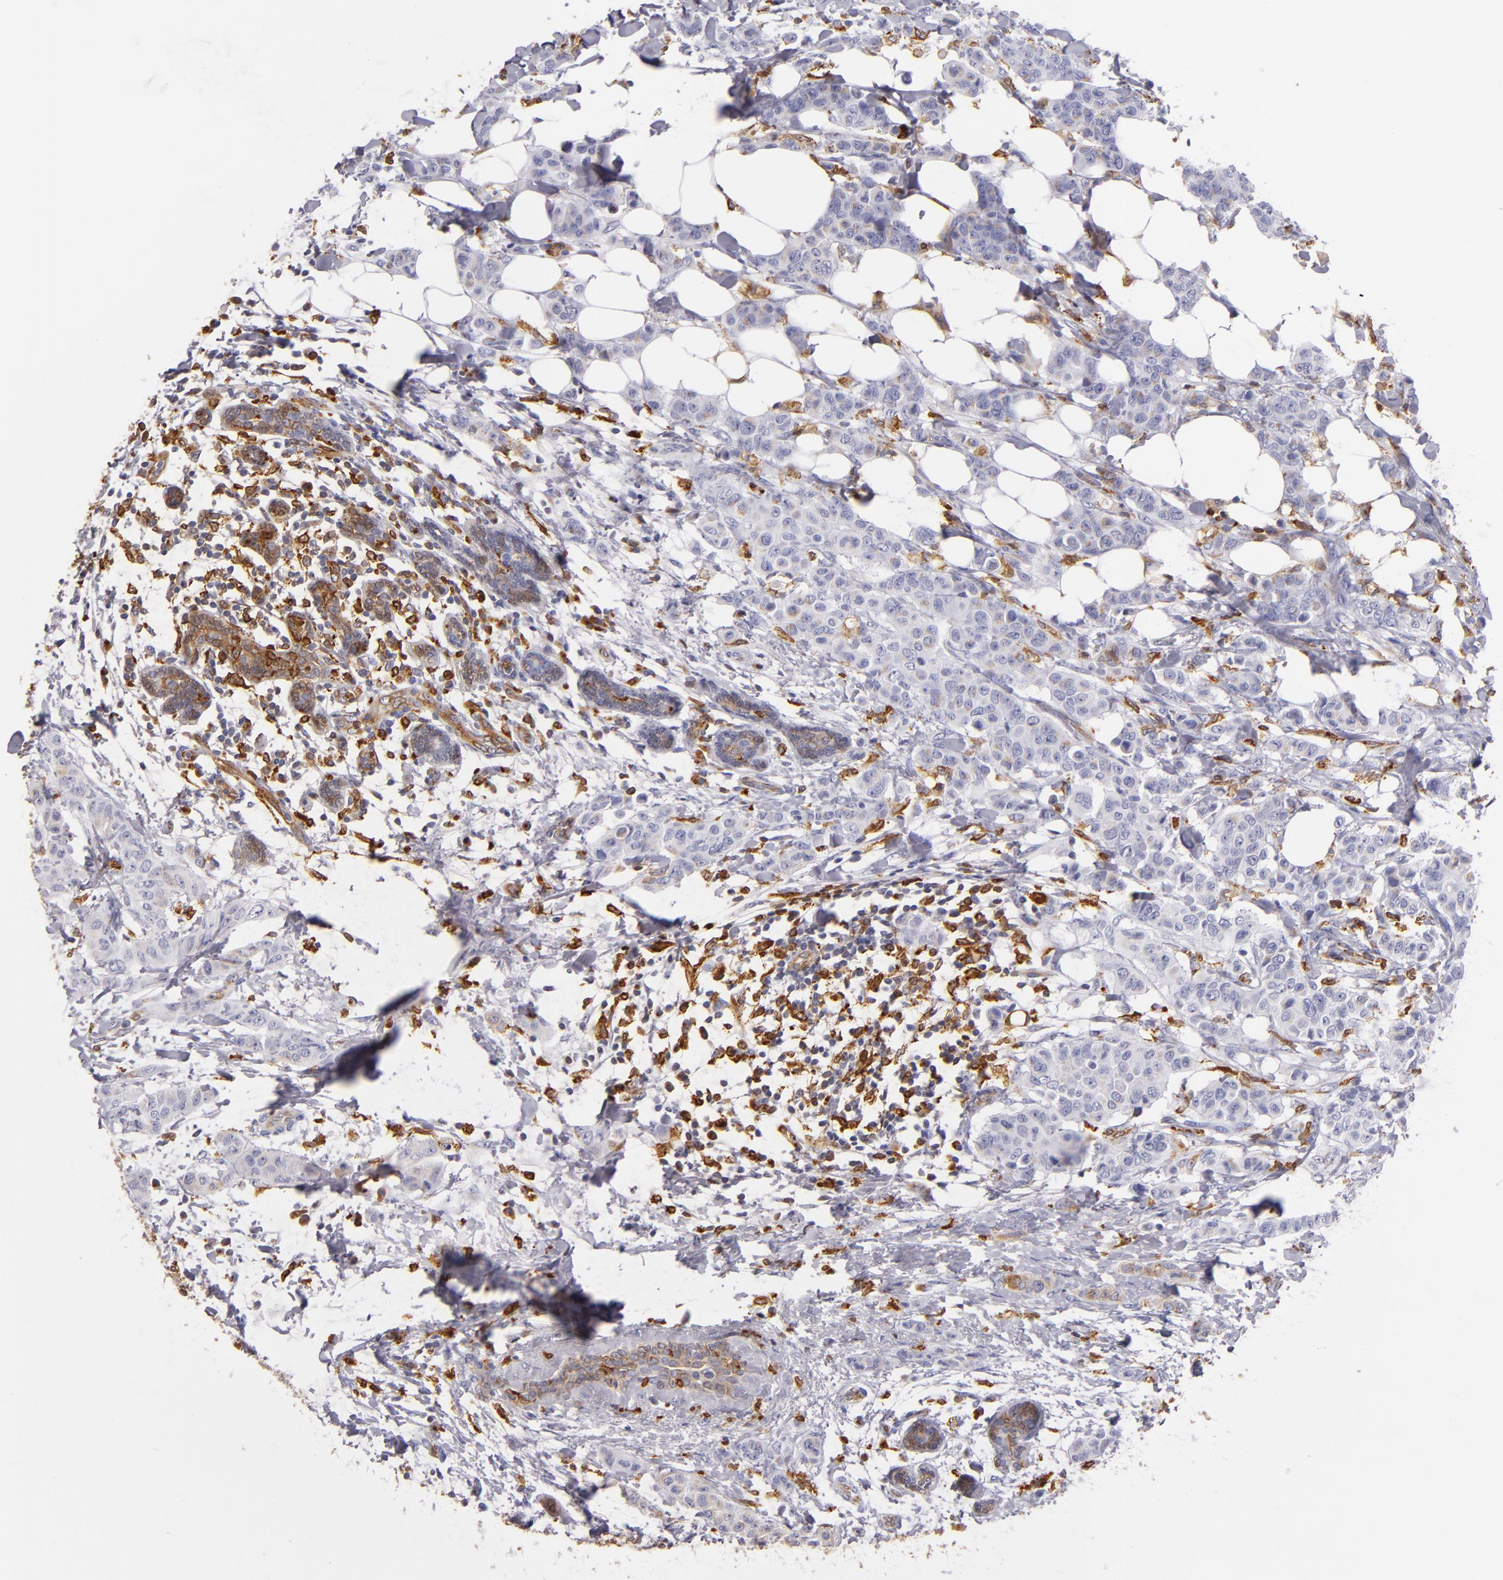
{"staining": {"intensity": "weak", "quantity": "<25%", "location": "cytoplasmic/membranous"}, "tissue": "breast cancer", "cell_type": "Tumor cells", "image_type": "cancer", "snomed": [{"axis": "morphology", "description": "Duct carcinoma"}, {"axis": "topography", "description": "Breast"}], "caption": "This is an immunohistochemistry photomicrograph of human infiltrating ductal carcinoma (breast). There is no expression in tumor cells.", "gene": "CD74", "patient": {"sex": "female", "age": 40}}